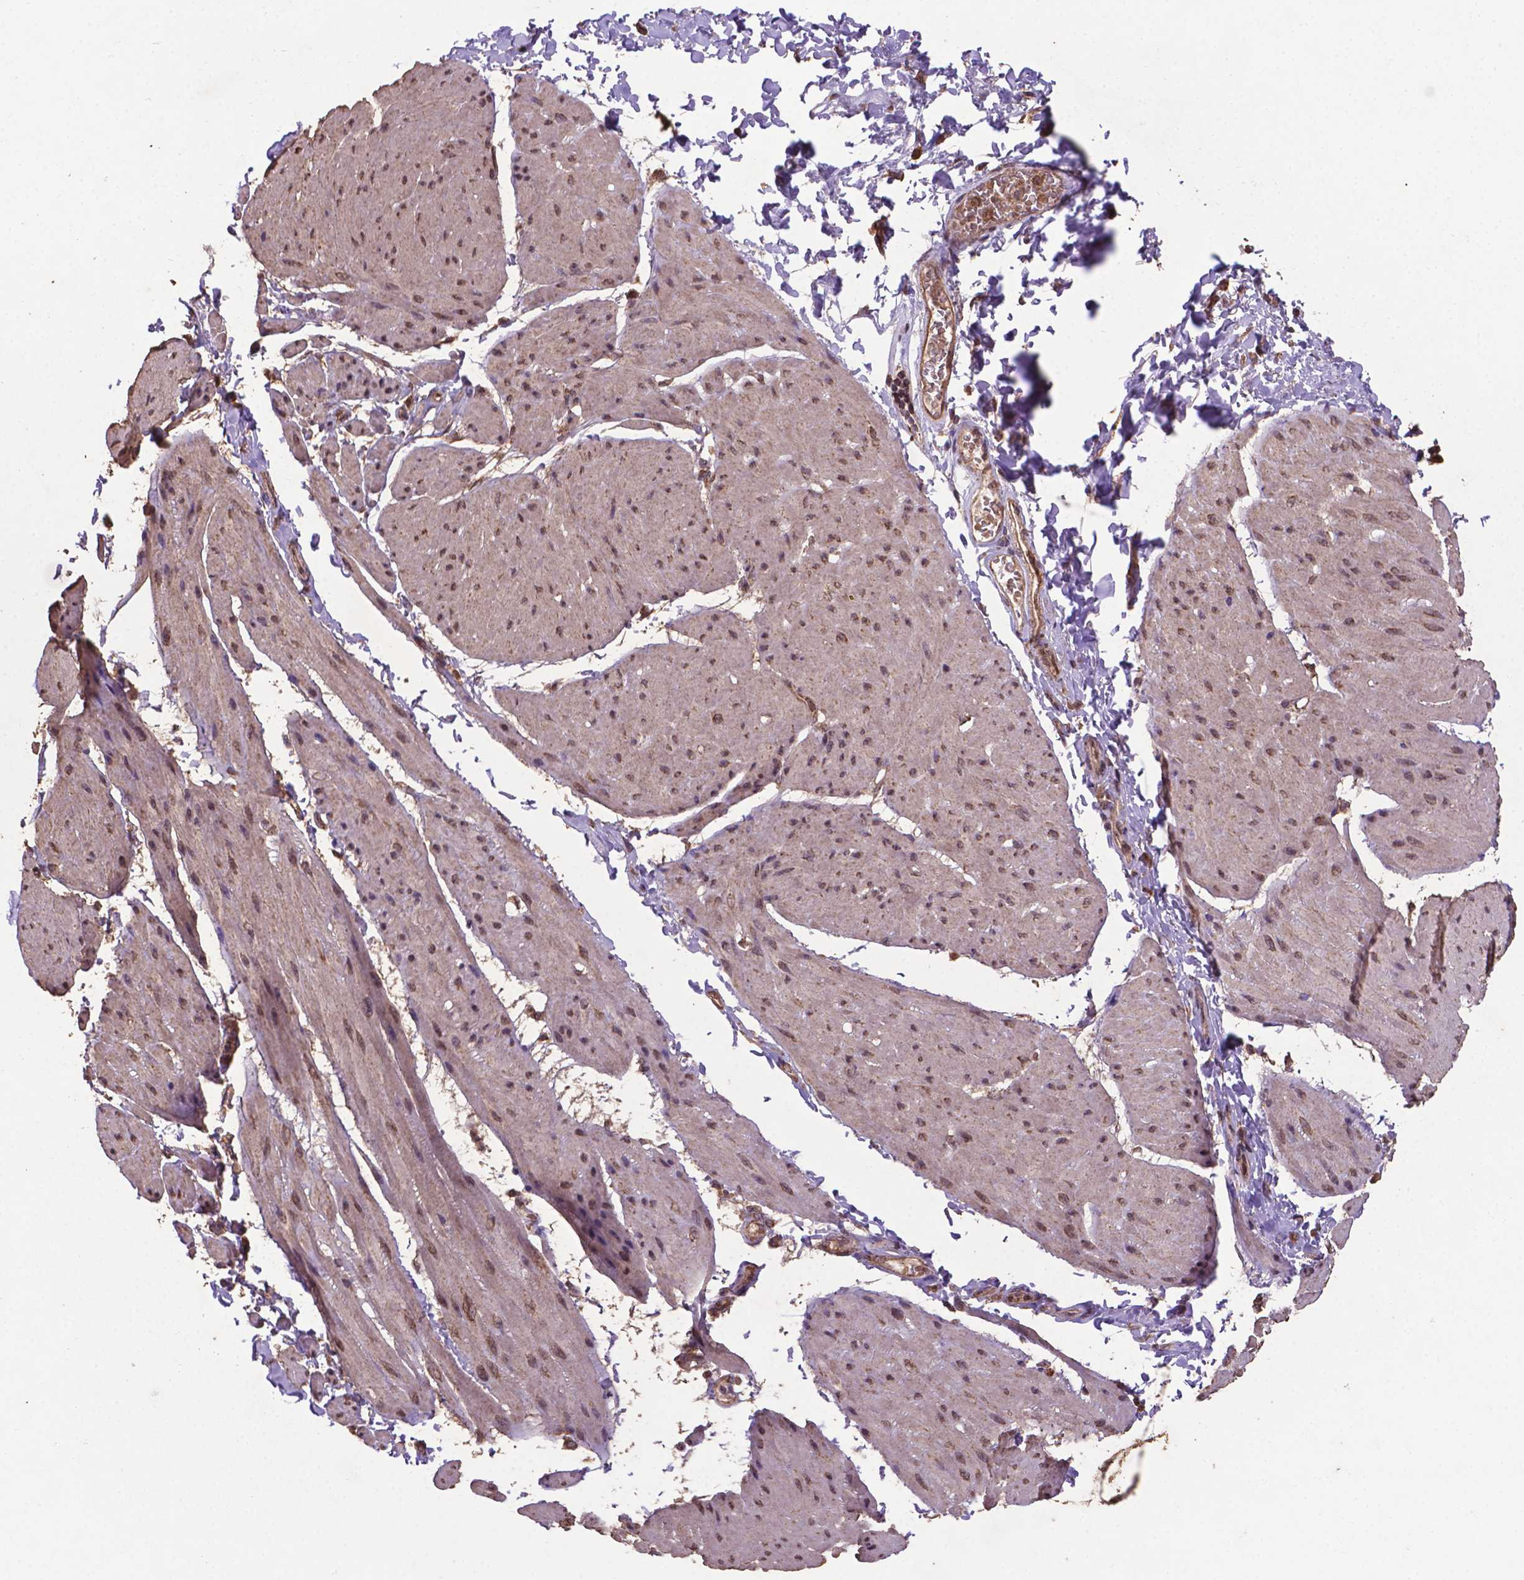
{"staining": {"intensity": "moderate", "quantity": ">75%", "location": "cytoplasmic/membranous,nuclear"}, "tissue": "adipose tissue", "cell_type": "Adipocytes", "image_type": "normal", "snomed": [{"axis": "morphology", "description": "Normal tissue, NOS"}, {"axis": "topography", "description": "Urinary bladder"}, {"axis": "topography", "description": "Peripheral nerve tissue"}], "caption": "Immunohistochemistry (IHC) staining of normal adipose tissue, which demonstrates medium levels of moderate cytoplasmic/membranous,nuclear staining in about >75% of adipocytes indicating moderate cytoplasmic/membranous,nuclear protein positivity. The staining was performed using DAB (brown) for protein detection and nuclei were counterstained in hematoxylin (blue).", "gene": "DCAF1", "patient": {"sex": "female", "age": 60}}